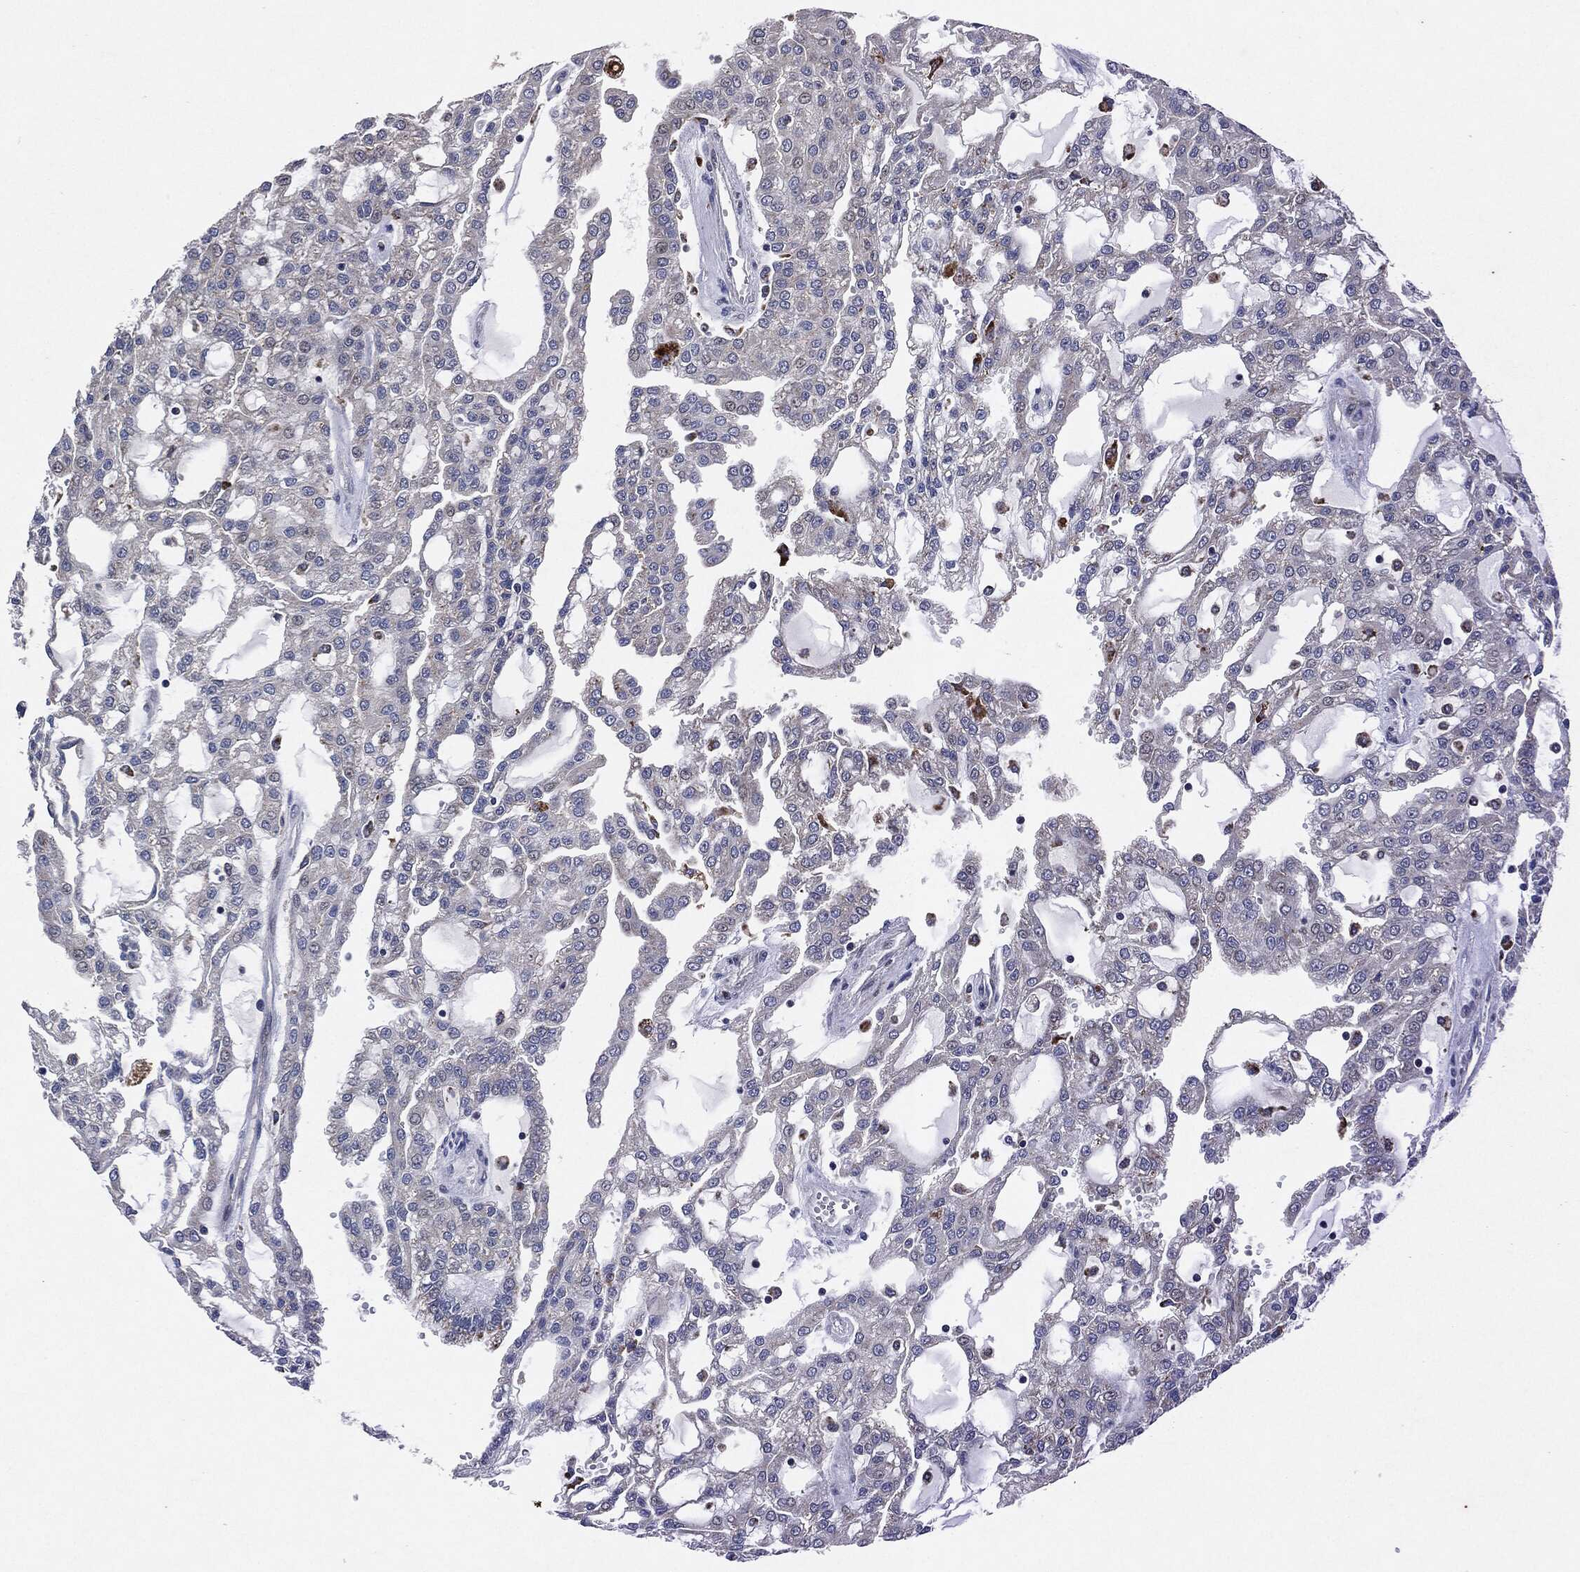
{"staining": {"intensity": "negative", "quantity": "none", "location": "none"}, "tissue": "renal cancer", "cell_type": "Tumor cells", "image_type": "cancer", "snomed": [{"axis": "morphology", "description": "Adenocarcinoma, NOS"}, {"axis": "topography", "description": "Kidney"}], "caption": "Immunohistochemical staining of renal adenocarcinoma displays no significant staining in tumor cells. The staining is performed using DAB brown chromogen with nuclei counter-stained in using hematoxylin.", "gene": "SLC31A2", "patient": {"sex": "male", "age": 63}}